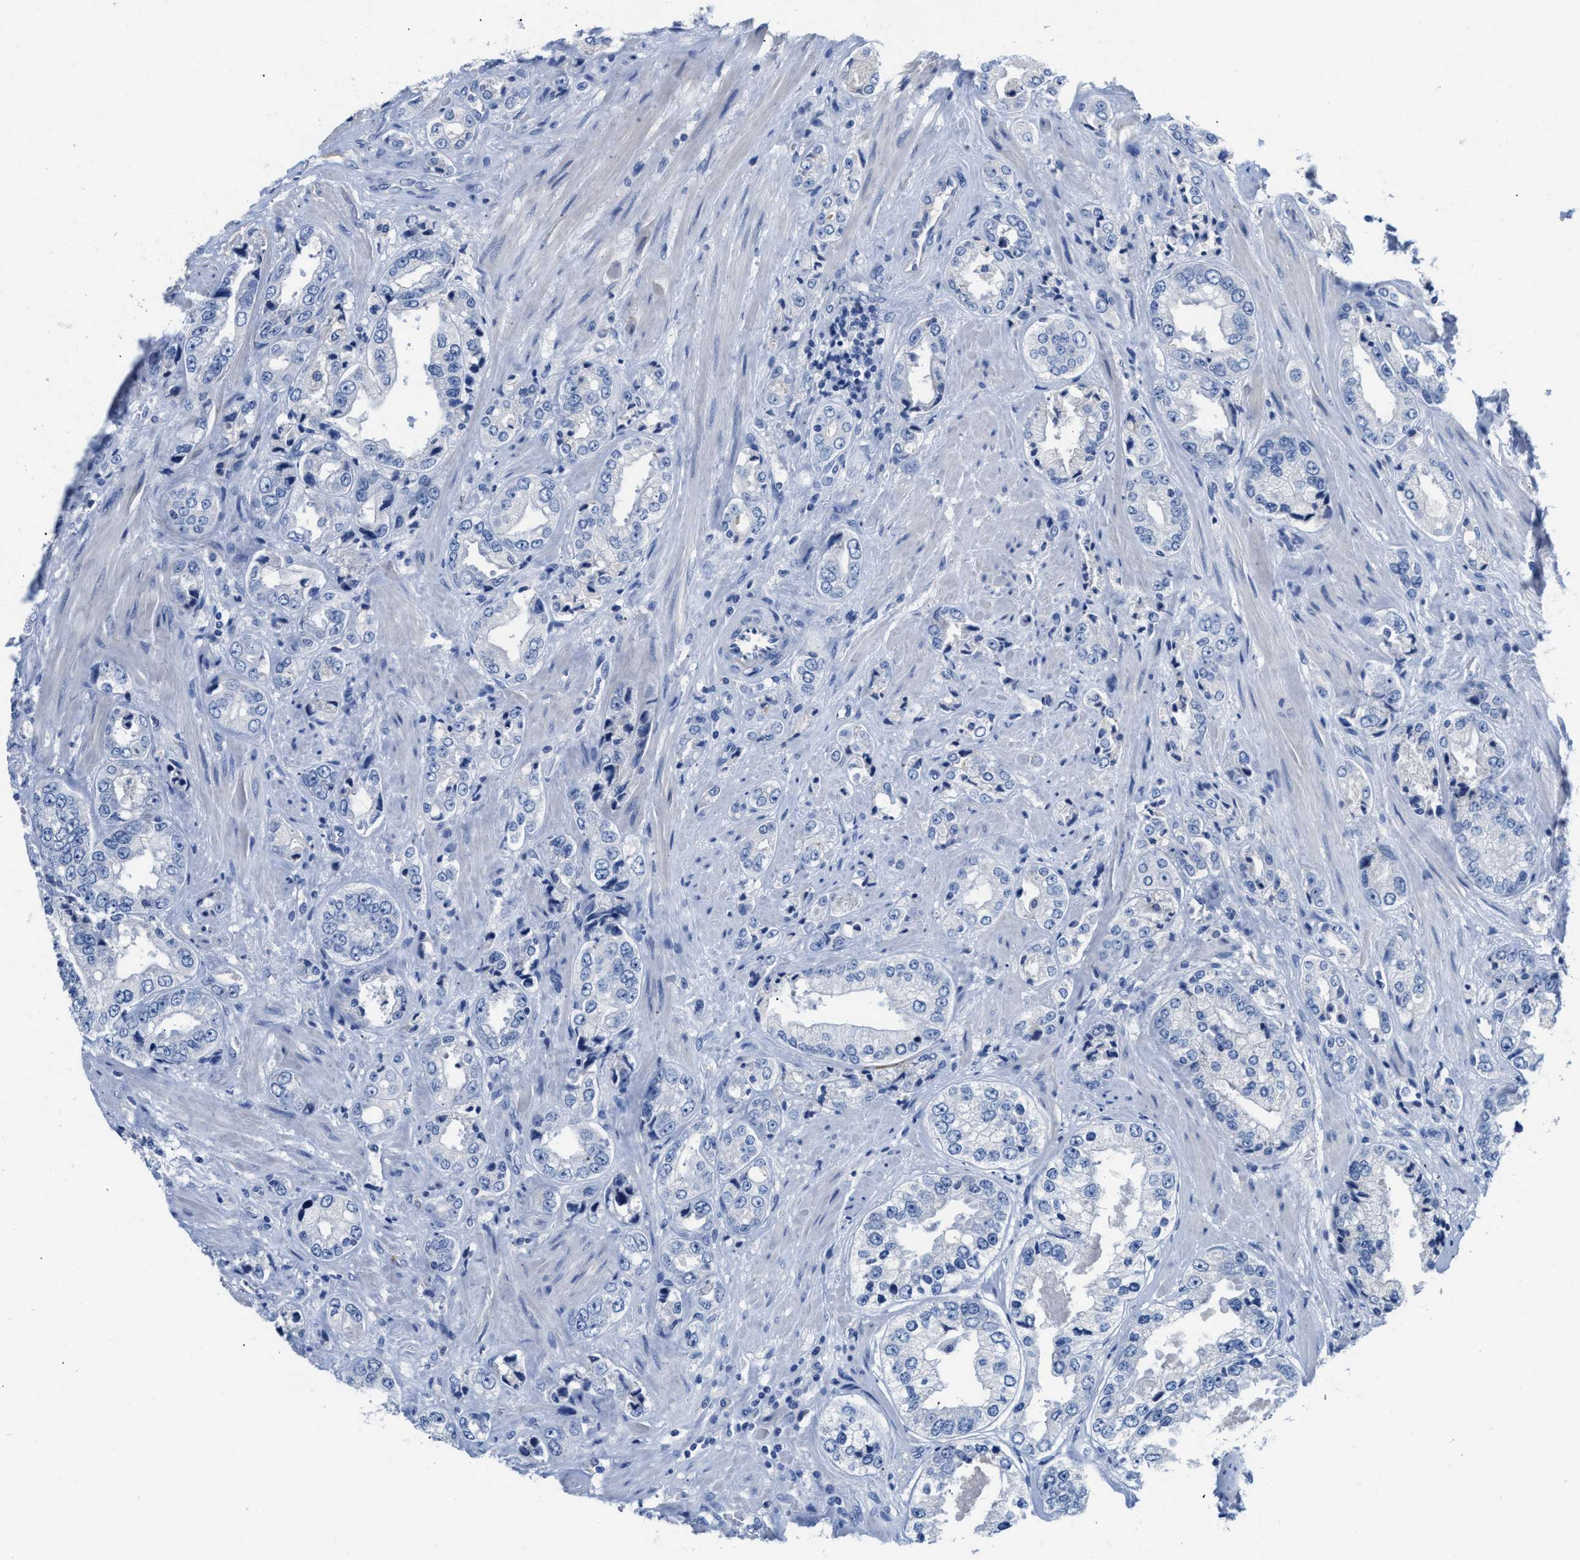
{"staining": {"intensity": "negative", "quantity": "none", "location": "none"}, "tissue": "prostate cancer", "cell_type": "Tumor cells", "image_type": "cancer", "snomed": [{"axis": "morphology", "description": "Adenocarcinoma, High grade"}, {"axis": "topography", "description": "Prostate"}], "caption": "The histopathology image exhibits no significant expression in tumor cells of prostate cancer. The staining was performed using DAB (3,3'-diaminobenzidine) to visualize the protein expression in brown, while the nuclei were stained in blue with hematoxylin (Magnification: 20x).", "gene": "SLFN13", "patient": {"sex": "male", "age": 61}}